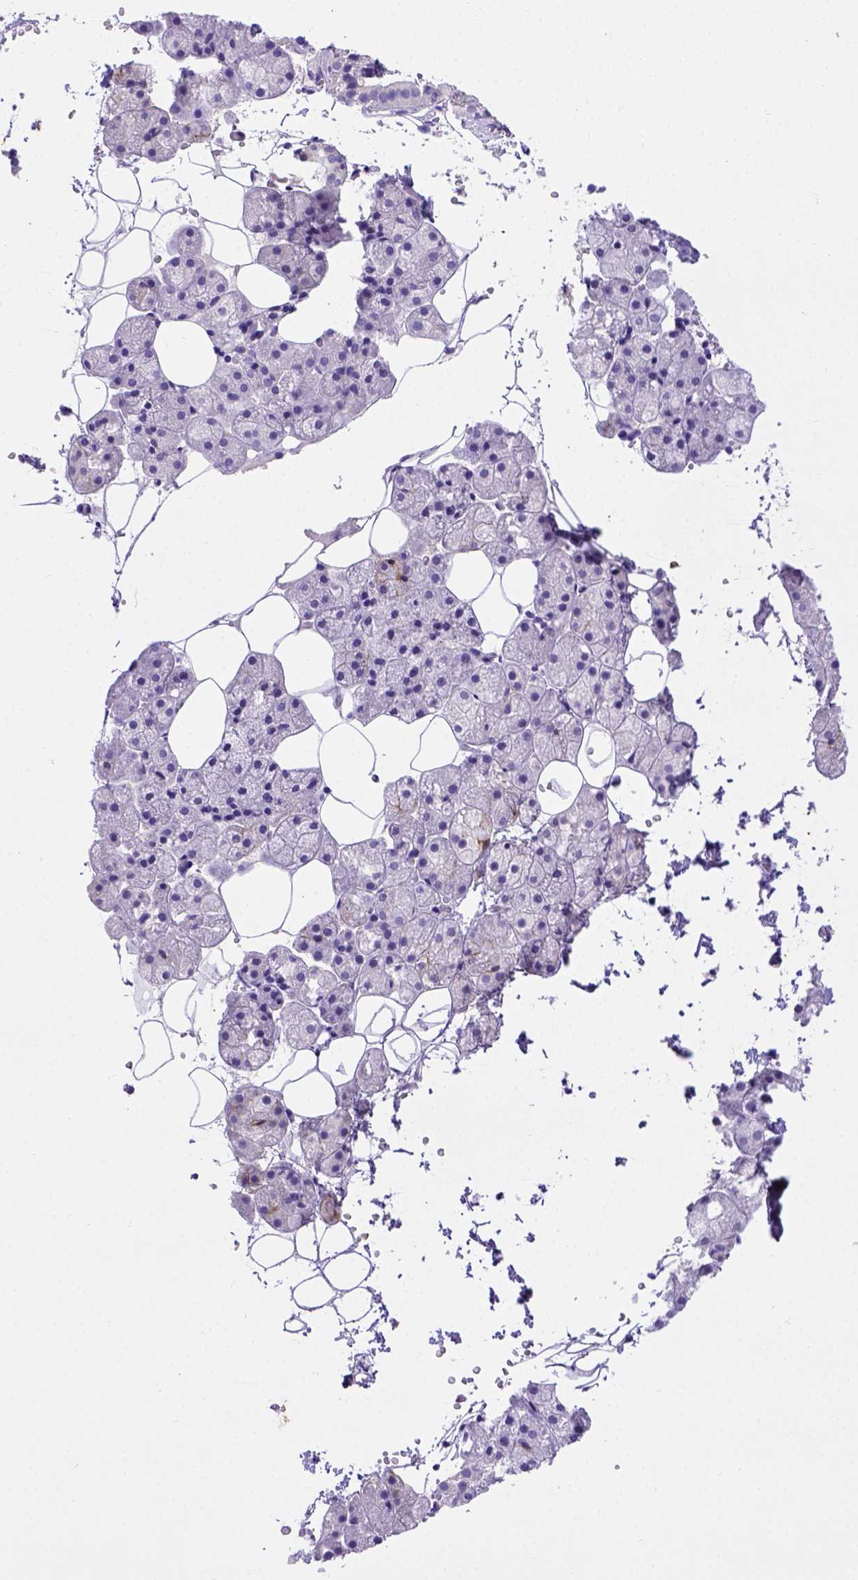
{"staining": {"intensity": "negative", "quantity": "none", "location": "none"}, "tissue": "salivary gland", "cell_type": "Glandular cells", "image_type": "normal", "snomed": [{"axis": "morphology", "description": "Normal tissue, NOS"}, {"axis": "topography", "description": "Salivary gland"}], "caption": "High power microscopy micrograph of an immunohistochemistry (IHC) image of unremarkable salivary gland, revealing no significant positivity in glandular cells.", "gene": "B3GAT1", "patient": {"sex": "male", "age": 38}}